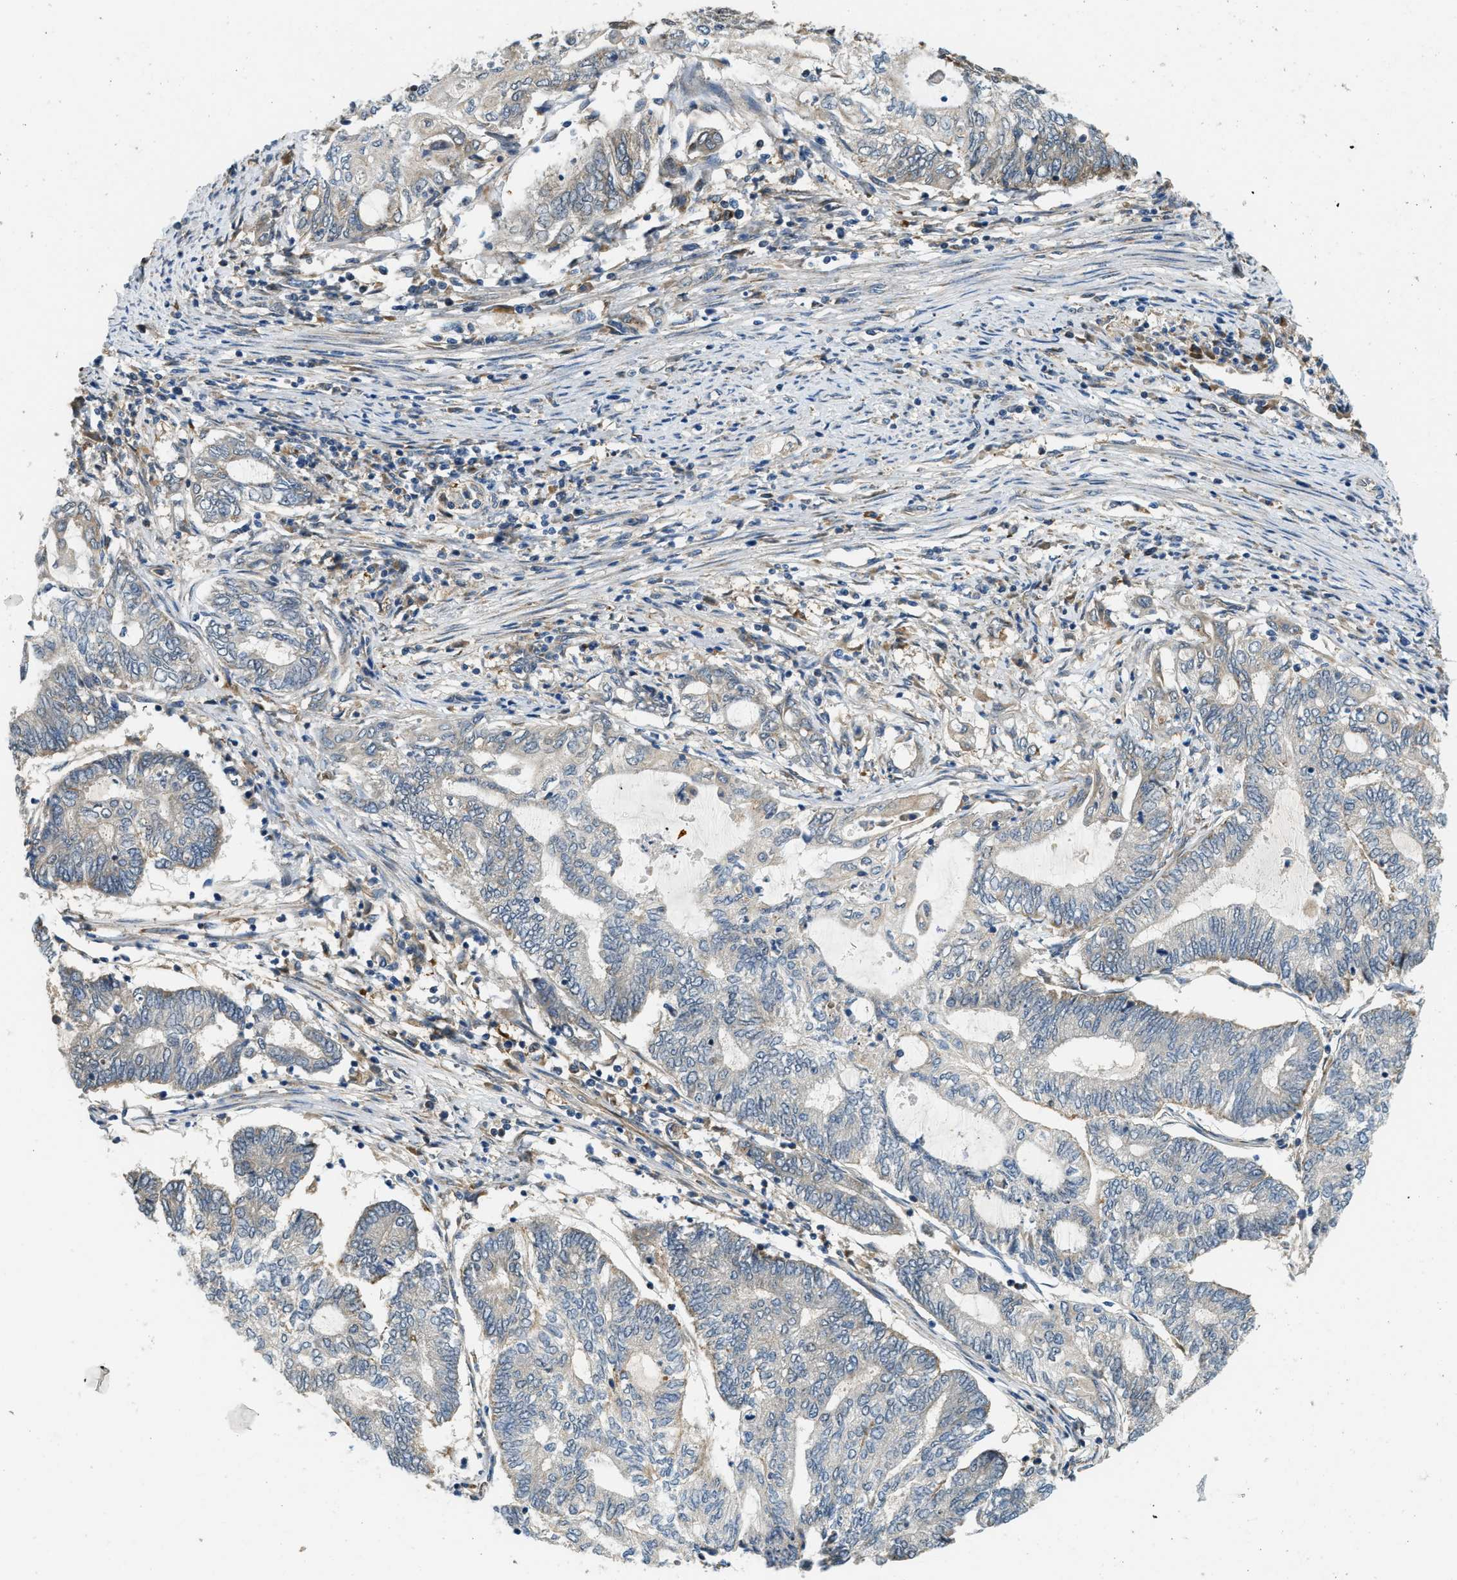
{"staining": {"intensity": "moderate", "quantity": "<25%", "location": "cytoplasmic/membranous"}, "tissue": "endometrial cancer", "cell_type": "Tumor cells", "image_type": "cancer", "snomed": [{"axis": "morphology", "description": "Adenocarcinoma, NOS"}, {"axis": "topography", "description": "Uterus"}, {"axis": "topography", "description": "Endometrium"}], "caption": "Brown immunohistochemical staining in human adenocarcinoma (endometrial) shows moderate cytoplasmic/membranous expression in about <25% of tumor cells.", "gene": "STARD3NL", "patient": {"sex": "female", "age": 70}}